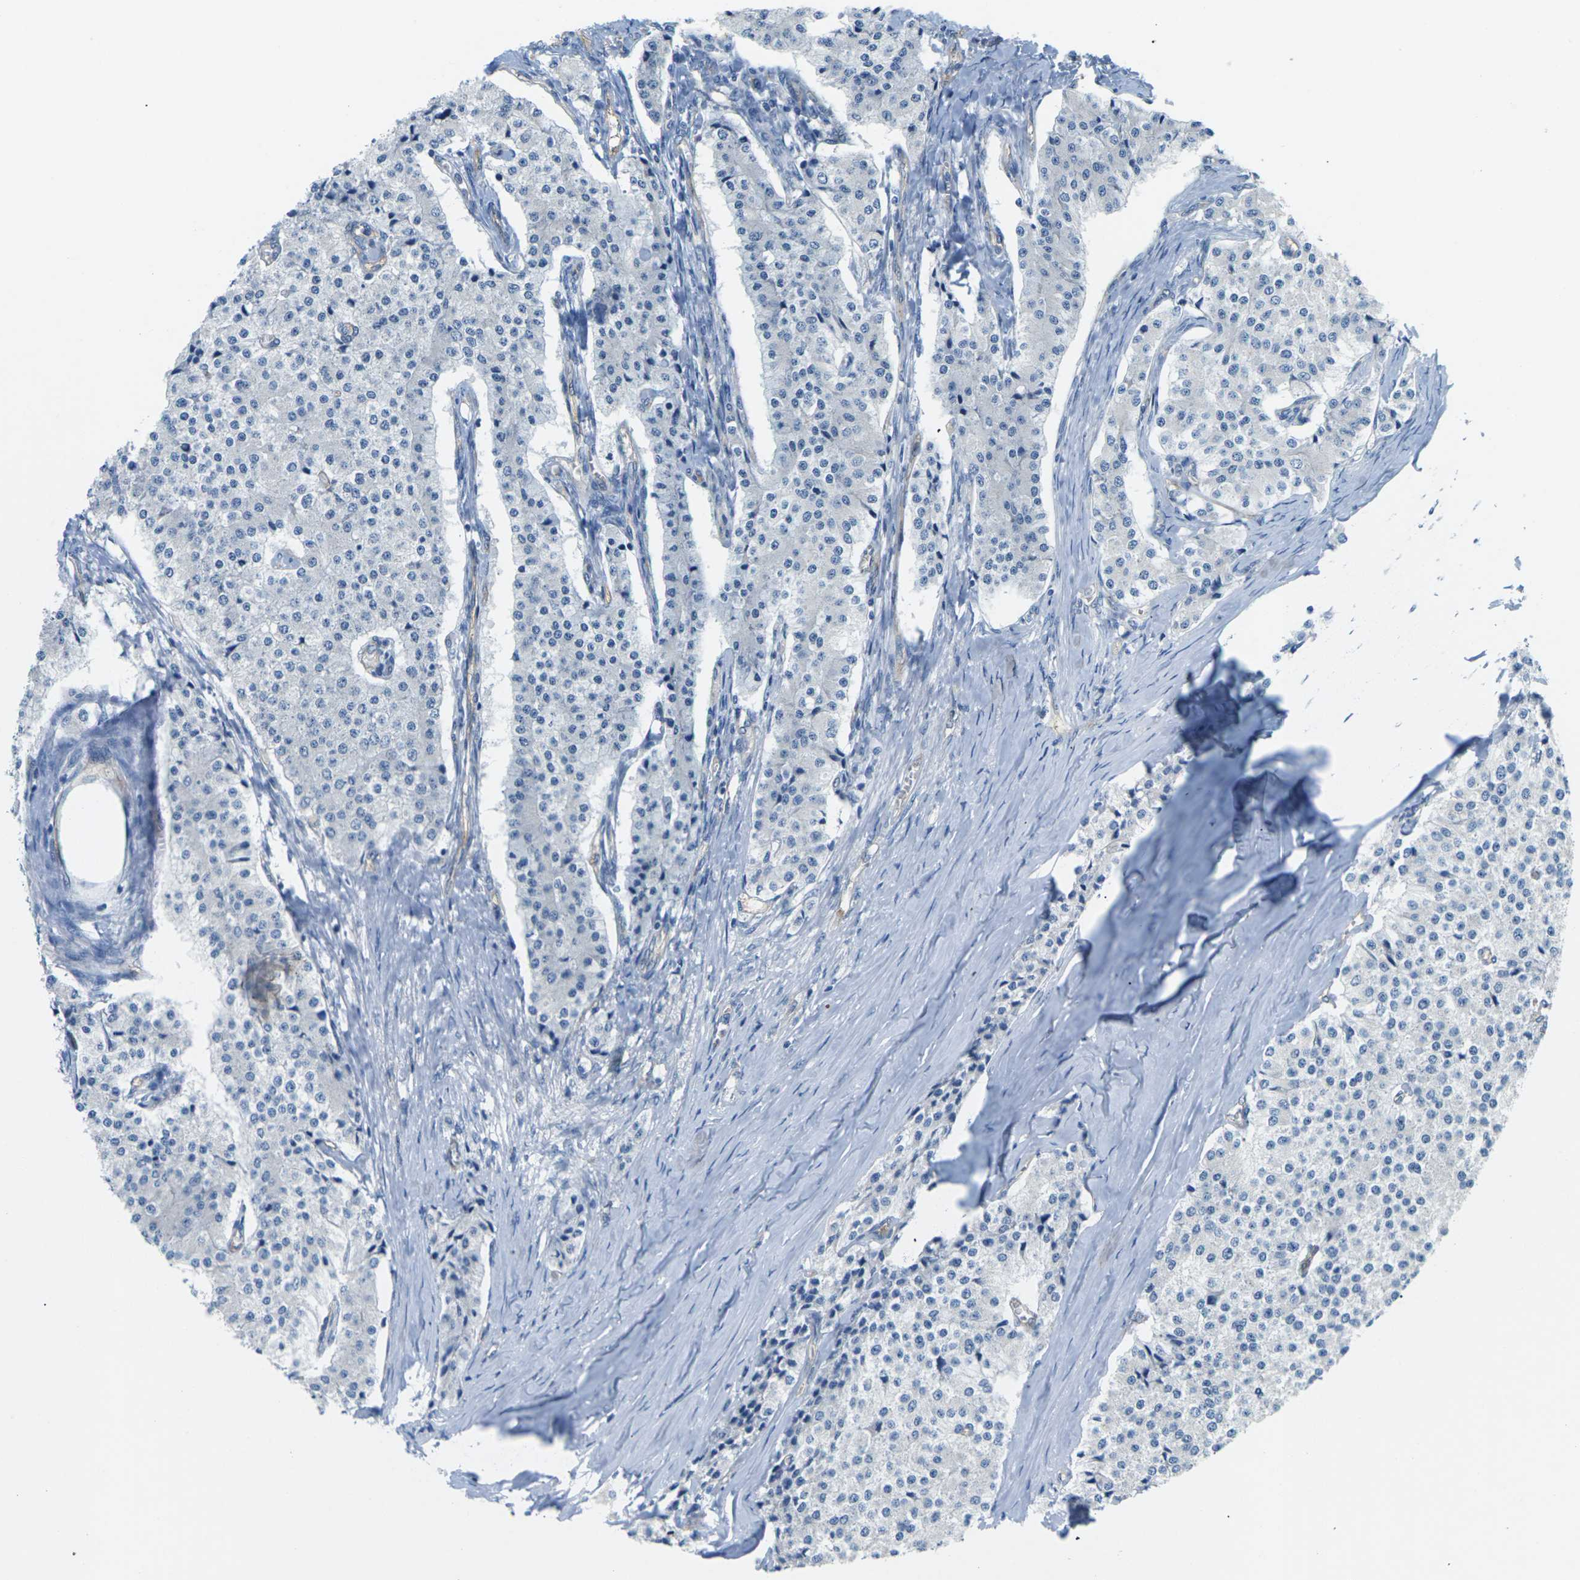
{"staining": {"intensity": "negative", "quantity": "none", "location": "none"}, "tissue": "carcinoid", "cell_type": "Tumor cells", "image_type": "cancer", "snomed": [{"axis": "morphology", "description": "Carcinoid, malignant, NOS"}, {"axis": "topography", "description": "Colon"}], "caption": "Photomicrograph shows no protein expression in tumor cells of carcinoid tissue. (Brightfield microscopy of DAB (3,3'-diaminobenzidine) IHC at high magnification).", "gene": "ITGA5", "patient": {"sex": "female", "age": 52}}